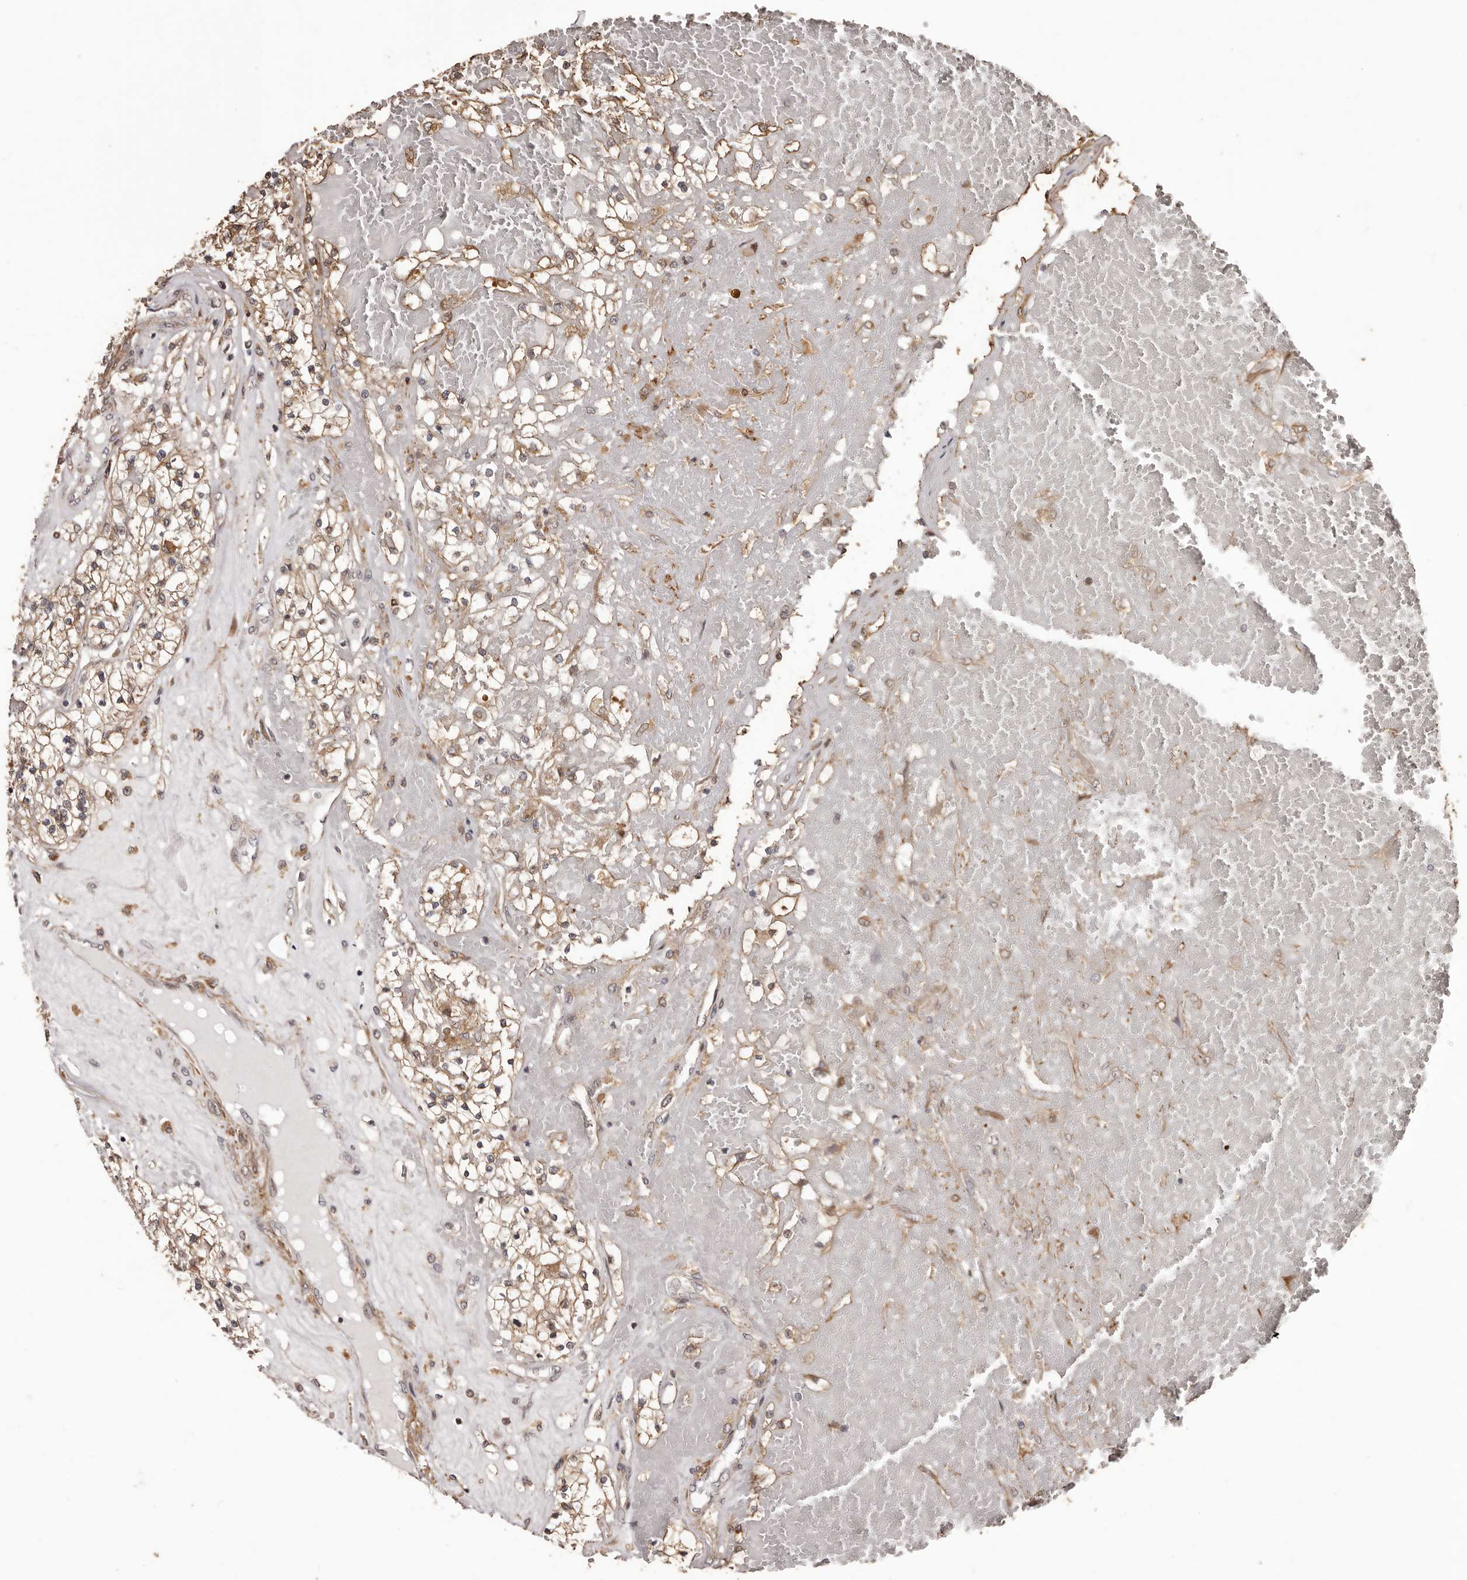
{"staining": {"intensity": "moderate", "quantity": "25%-75%", "location": "cytoplasmic/membranous"}, "tissue": "renal cancer", "cell_type": "Tumor cells", "image_type": "cancer", "snomed": [{"axis": "morphology", "description": "Normal tissue, NOS"}, {"axis": "morphology", "description": "Adenocarcinoma, NOS"}, {"axis": "topography", "description": "Kidney"}], "caption": "Brown immunohistochemical staining in adenocarcinoma (renal) reveals moderate cytoplasmic/membranous positivity in approximately 25%-75% of tumor cells.", "gene": "ZCCHC7", "patient": {"sex": "male", "age": 68}}